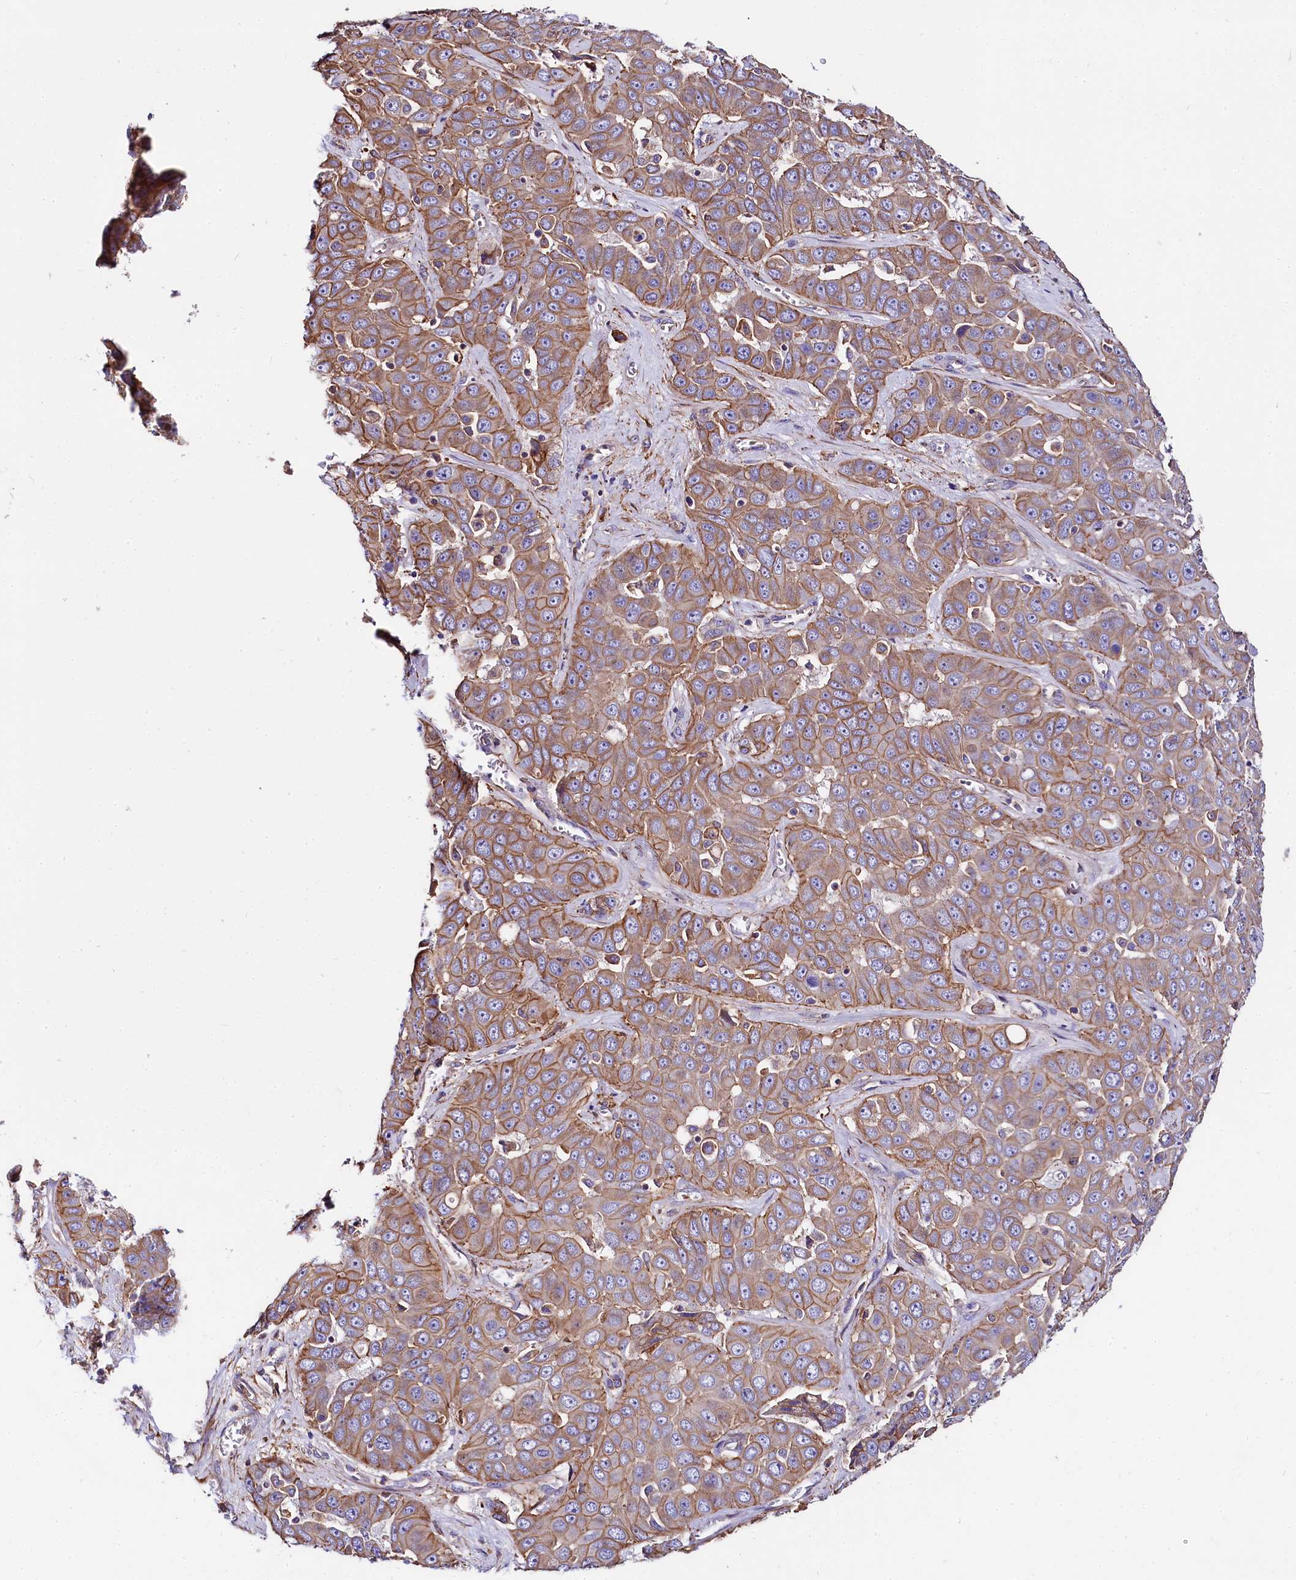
{"staining": {"intensity": "moderate", "quantity": ">75%", "location": "cytoplasmic/membranous"}, "tissue": "liver cancer", "cell_type": "Tumor cells", "image_type": "cancer", "snomed": [{"axis": "morphology", "description": "Cholangiocarcinoma"}, {"axis": "topography", "description": "Liver"}], "caption": "Immunohistochemical staining of liver cancer demonstrates moderate cytoplasmic/membranous protein staining in about >75% of tumor cells. (Stains: DAB (3,3'-diaminobenzidine) in brown, nuclei in blue, Microscopy: brightfield microscopy at high magnification).", "gene": "FCHSD2", "patient": {"sex": "female", "age": 52}}